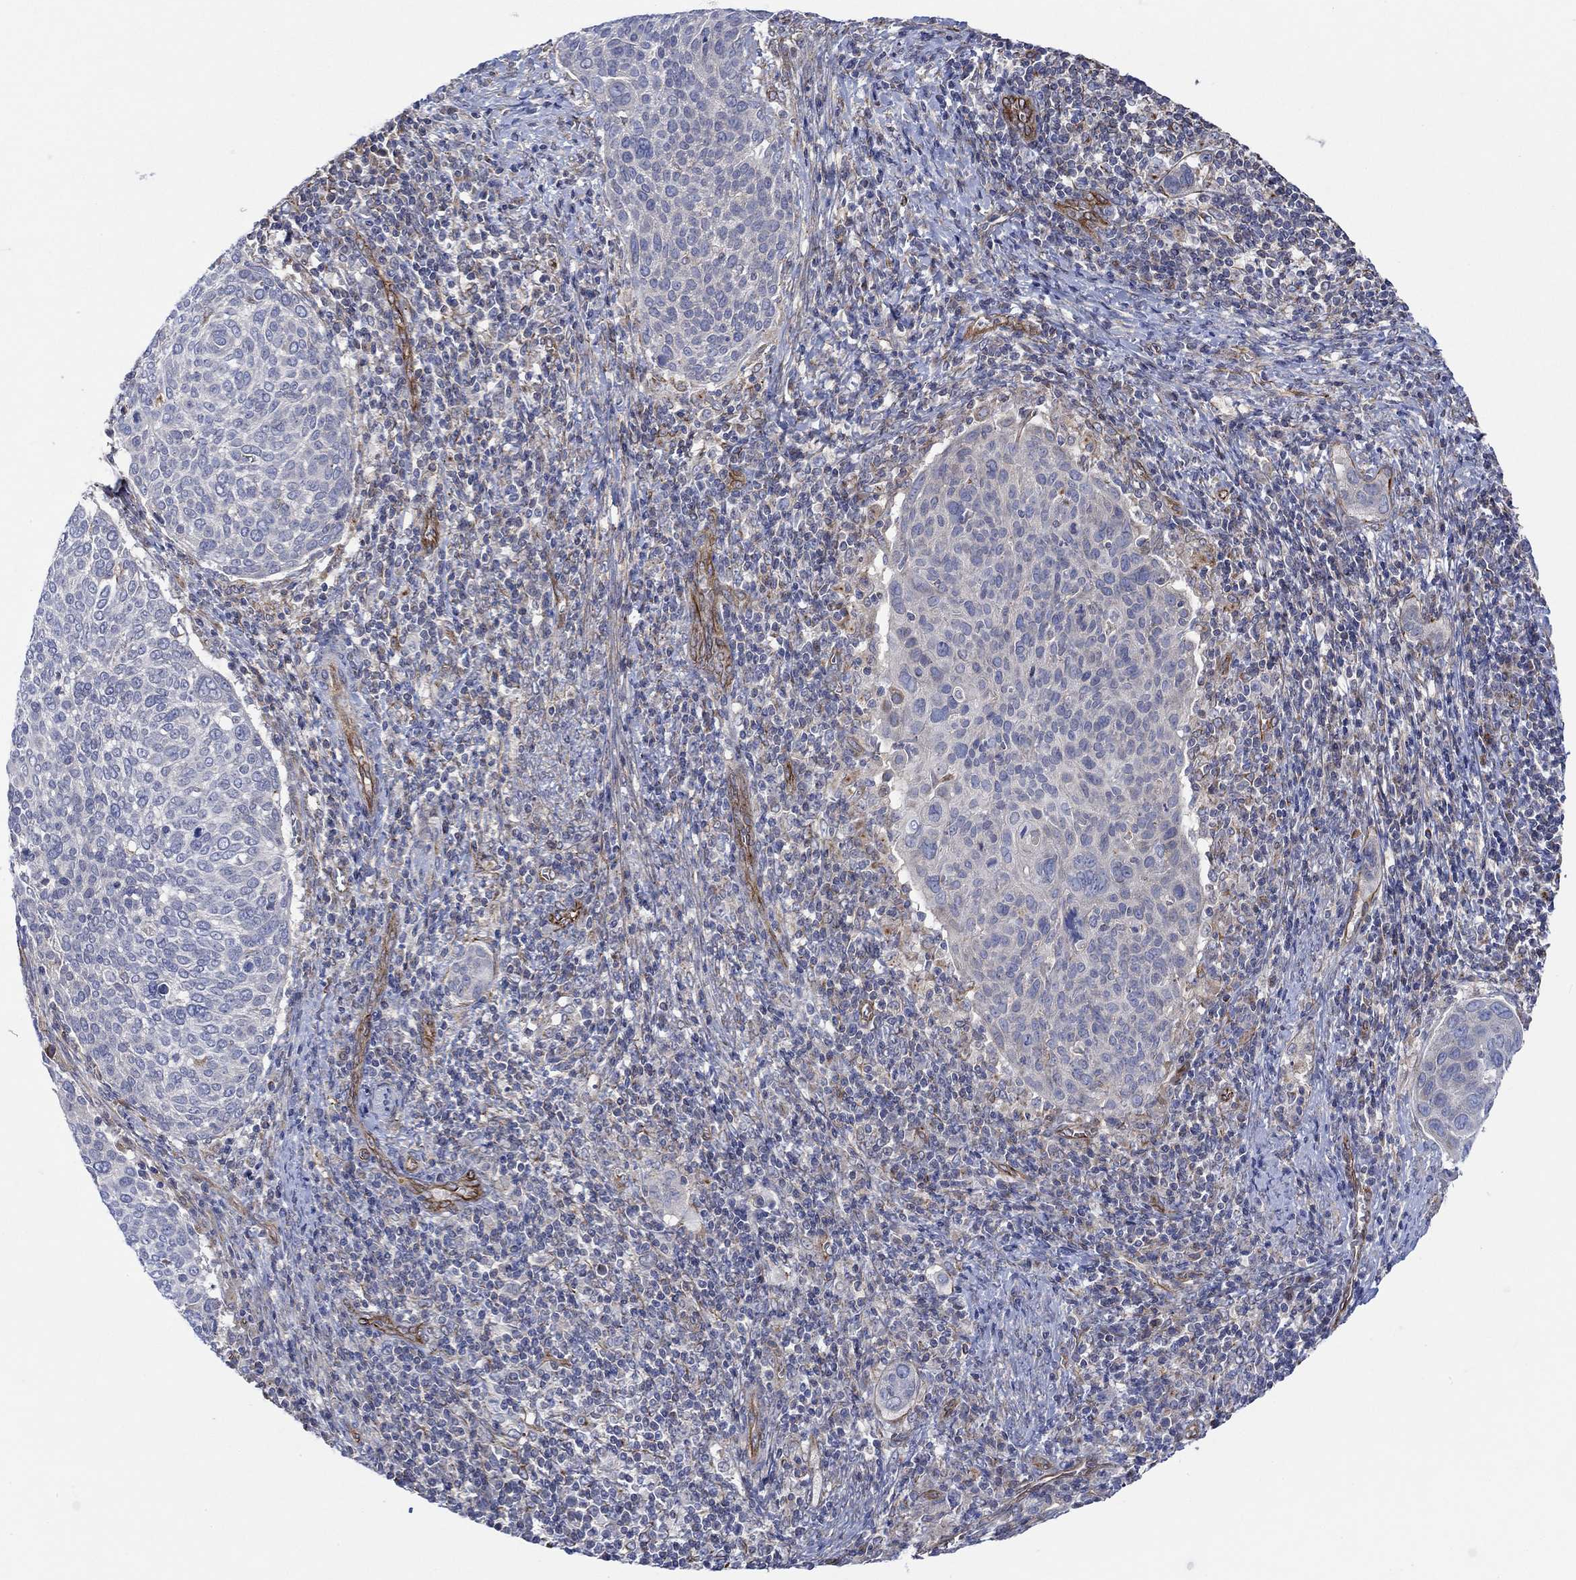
{"staining": {"intensity": "negative", "quantity": "none", "location": "none"}, "tissue": "cervical cancer", "cell_type": "Tumor cells", "image_type": "cancer", "snomed": [{"axis": "morphology", "description": "Squamous cell carcinoma, NOS"}, {"axis": "topography", "description": "Cervix"}], "caption": "The histopathology image reveals no significant positivity in tumor cells of cervical cancer (squamous cell carcinoma).", "gene": "CAMK1D", "patient": {"sex": "female", "age": 39}}